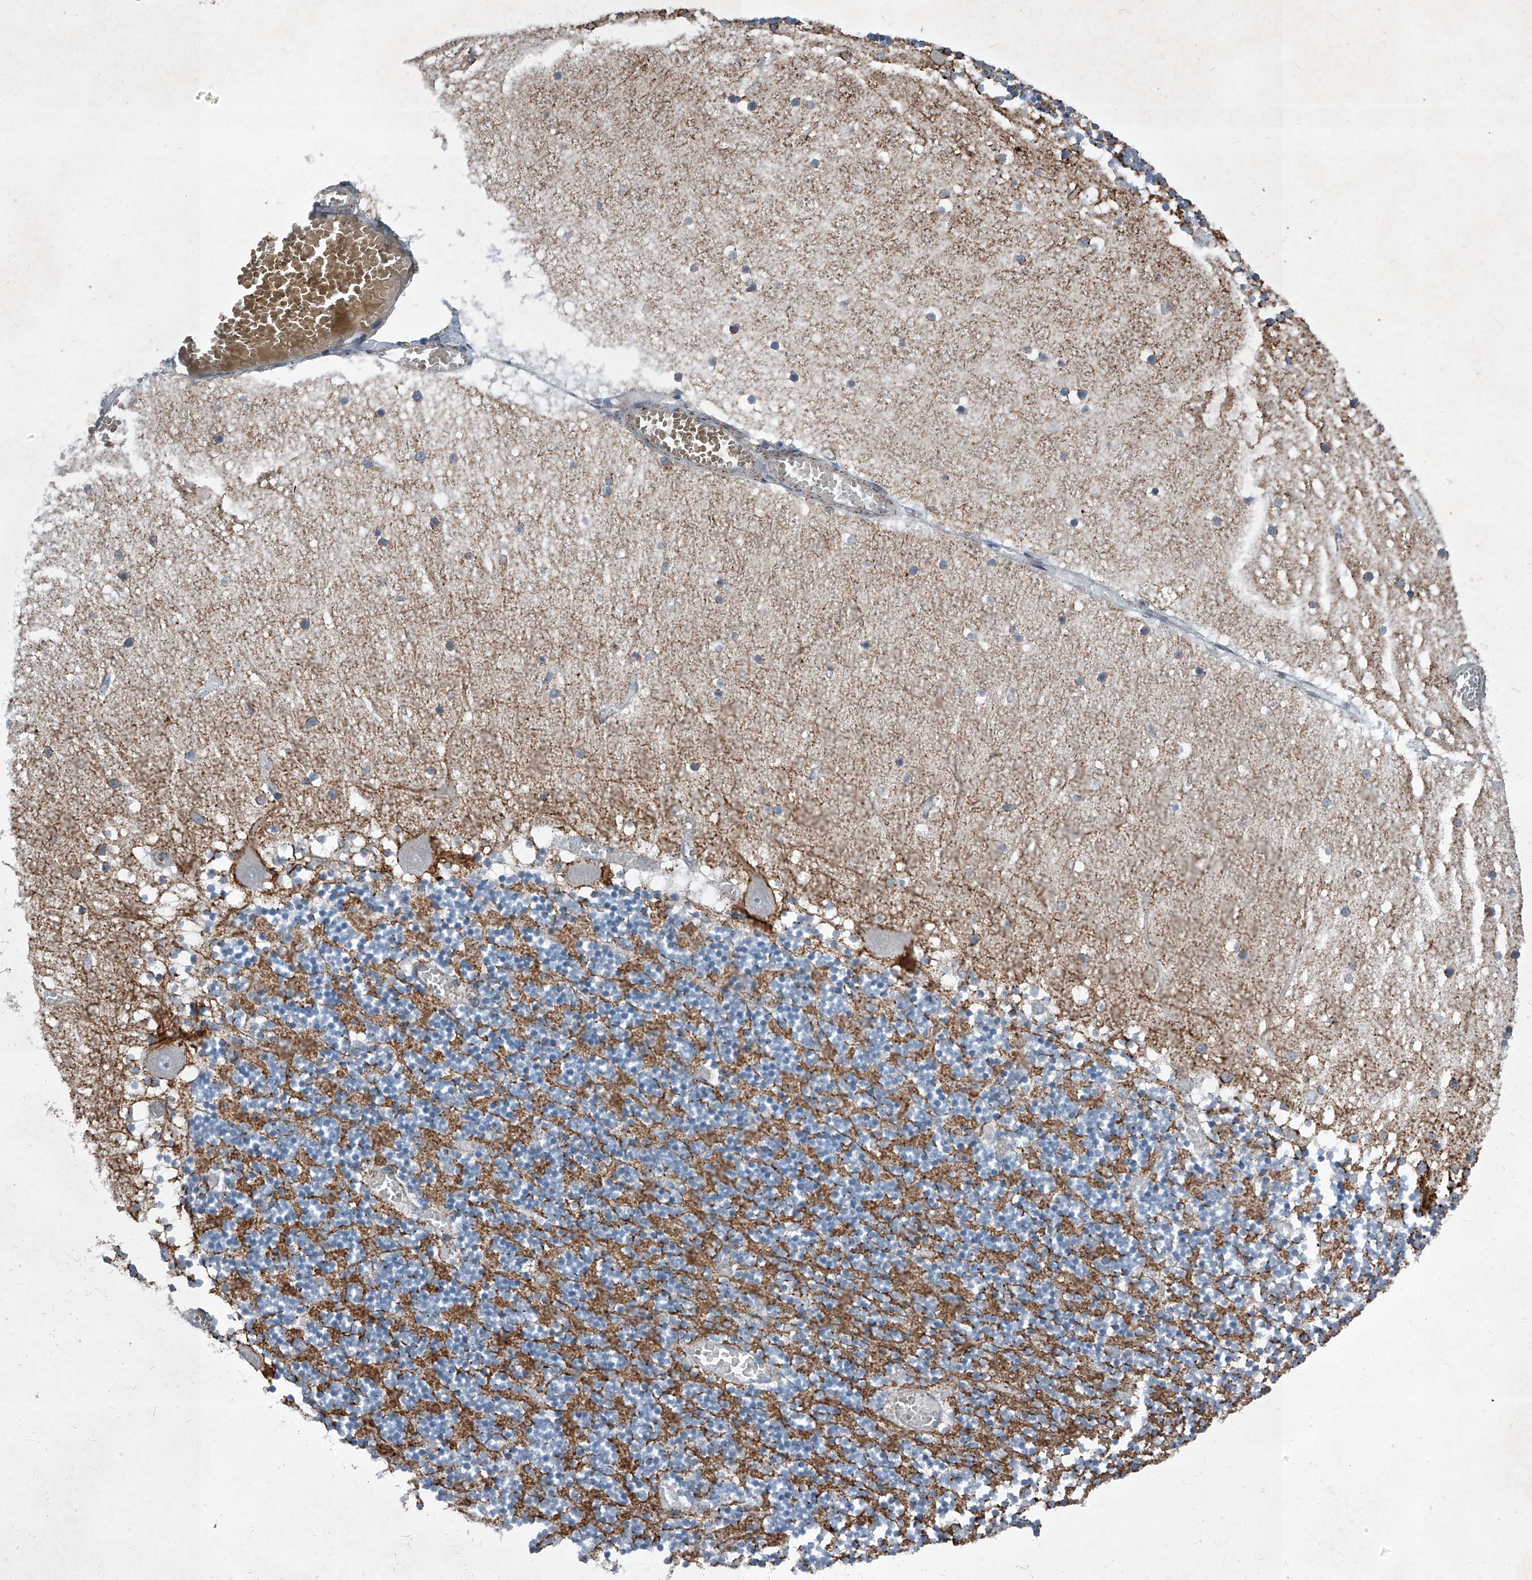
{"staining": {"intensity": "weak", "quantity": "25%-75%", "location": "cytoplasmic/membranous"}, "tissue": "cerebellum", "cell_type": "Cells in granular layer", "image_type": "normal", "snomed": [{"axis": "morphology", "description": "Normal tissue, NOS"}, {"axis": "topography", "description": "Cerebellum"}], "caption": "Immunohistochemistry image of normal cerebellum: cerebellum stained using immunohistochemistry displays low levels of weak protein expression localized specifically in the cytoplasmic/membranous of cells in granular layer, appearing as a cytoplasmic/membranous brown color.", "gene": "CHRNA7", "patient": {"sex": "female", "age": 28}}